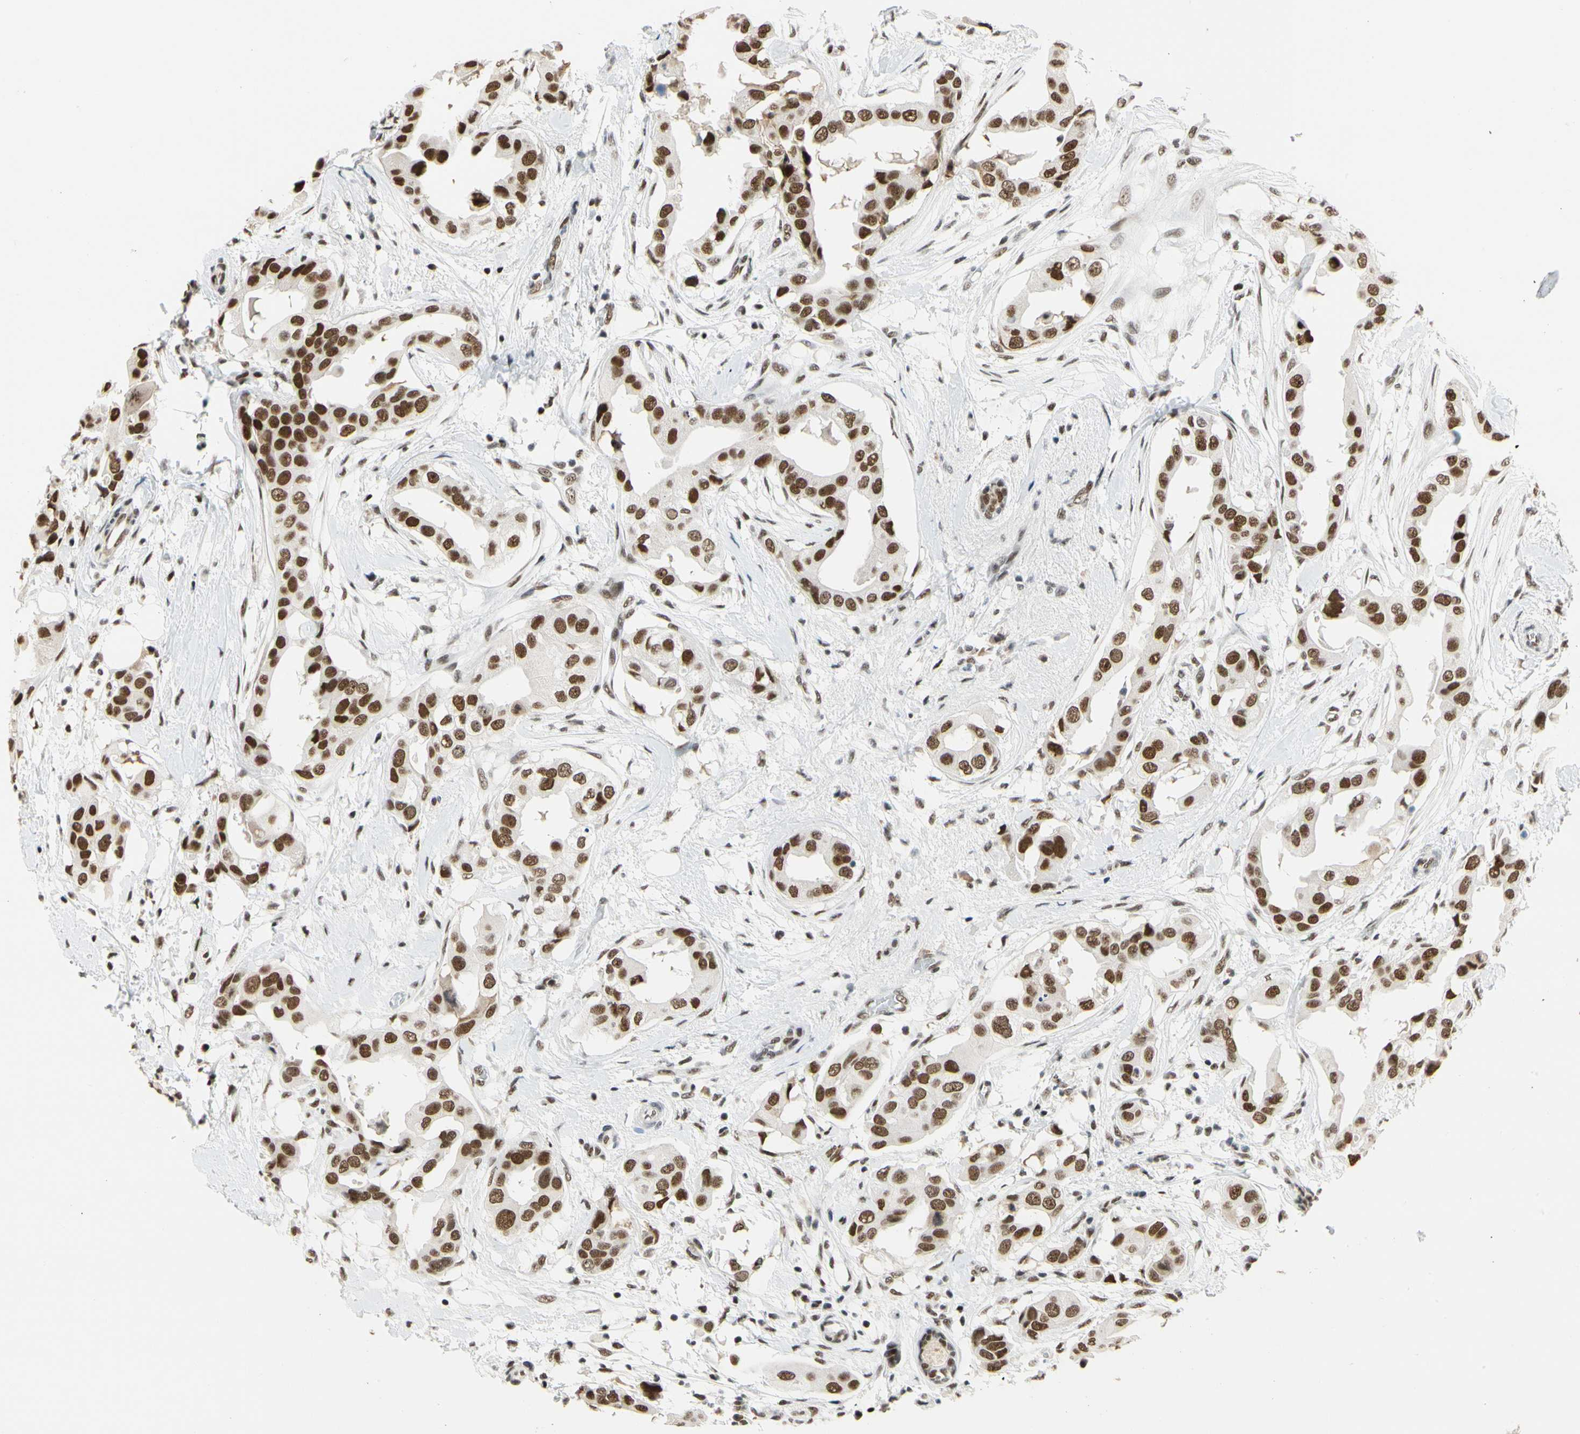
{"staining": {"intensity": "strong", "quantity": ">75%", "location": "nuclear"}, "tissue": "breast cancer", "cell_type": "Tumor cells", "image_type": "cancer", "snomed": [{"axis": "morphology", "description": "Duct carcinoma"}, {"axis": "topography", "description": "Breast"}], "caption": "Human breast cancer (infiltrating ductal carcinoma) stained for a protein (brown) exhibits strong nuclear positive expression in approximately >75% of tumor cells.", "gene": "ZSCAN16", "patient": {"sex": "female", "age": 40}}